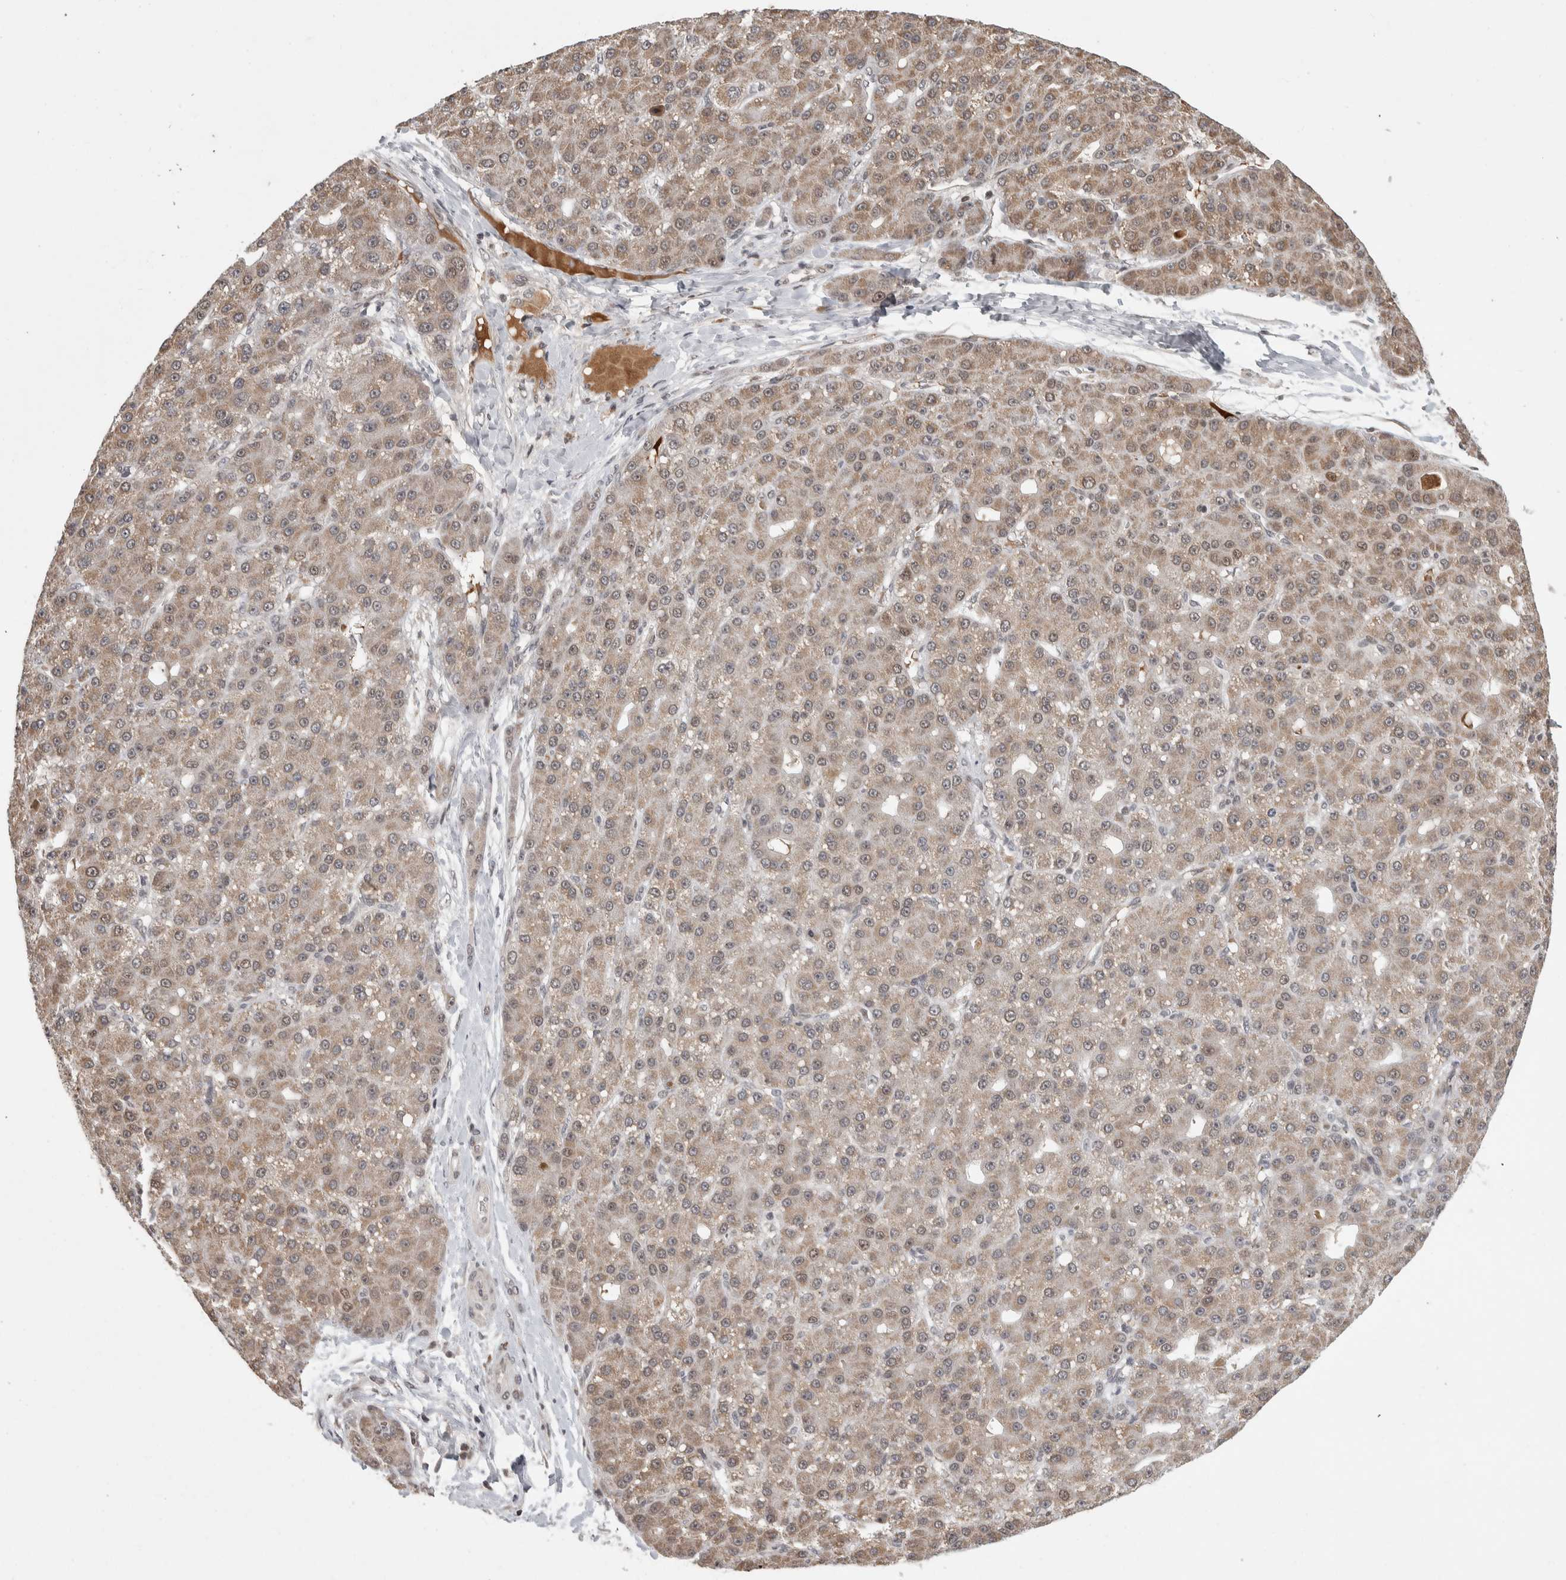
{"staining": {"intensity": "weak", "quantity": ">75%", "location": "cytoplasmic/membranous"}, "tissue": "liver cancer", "cell_type": "Tumor cells", "image_type": "cancer", "snomed": [{"axis": "morphology", "description": "Carcinoma, Hepatocellular, NOS"}, {"axis": "topography", "description": "Liver"}], "caption": "Immunohistochemistry (DAB) staining of liver hepatocellular carcinoma displays weak cytoplasmic/membranous protein expression in about >75% of tumor cells. The protein is stained brown, and the nuclei are stained in blue (DAB IHC with brightfield microscopy, high magnification).", "gene": "ZNF592", "patient": {"sex": "male", "age": 67}}